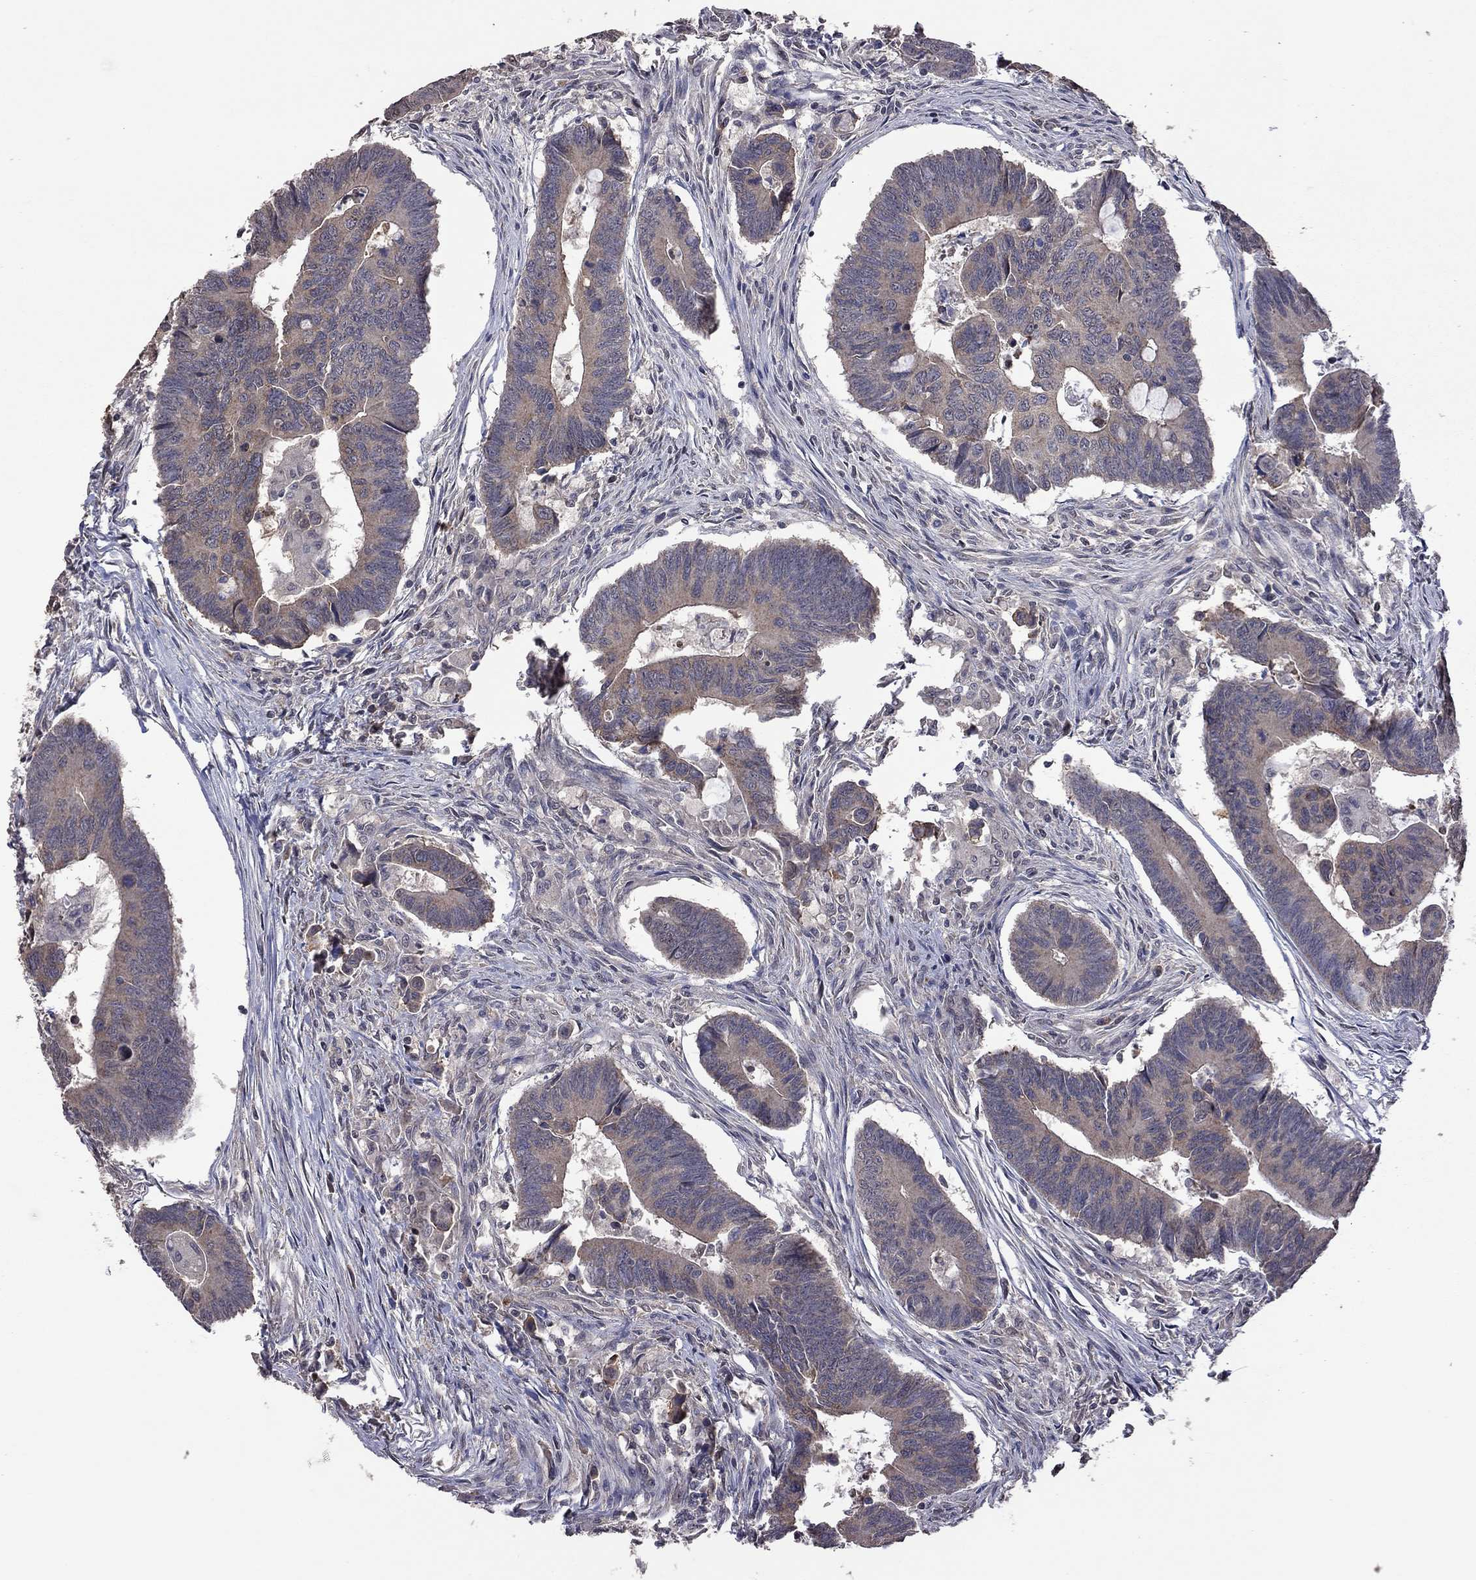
{"staining": {"intensity": "moderate", "quantity": "<25%", "location": "cytoplasmic/membranous"}, "tissue": "colorectal cancer", "cell_type": "Tumor cells", "image_type": "cancer", "snomed": [{"axis": "morphology", "description": "Adenocarcinoma, NOS"}, {"axis": "topography", "description": "Rectum"}], "caption": "A brown stain shows moderate cytoplasmic/membranous positivity of a protein in colorectal adenocarcinoma tumor cells. (Stains: DAB in brown, nuclei in blue, Microscopy: brightfield microscopy at high magnification).", "gene": "TSNARE1", "patient": {"sex": "male", "age": 67}}